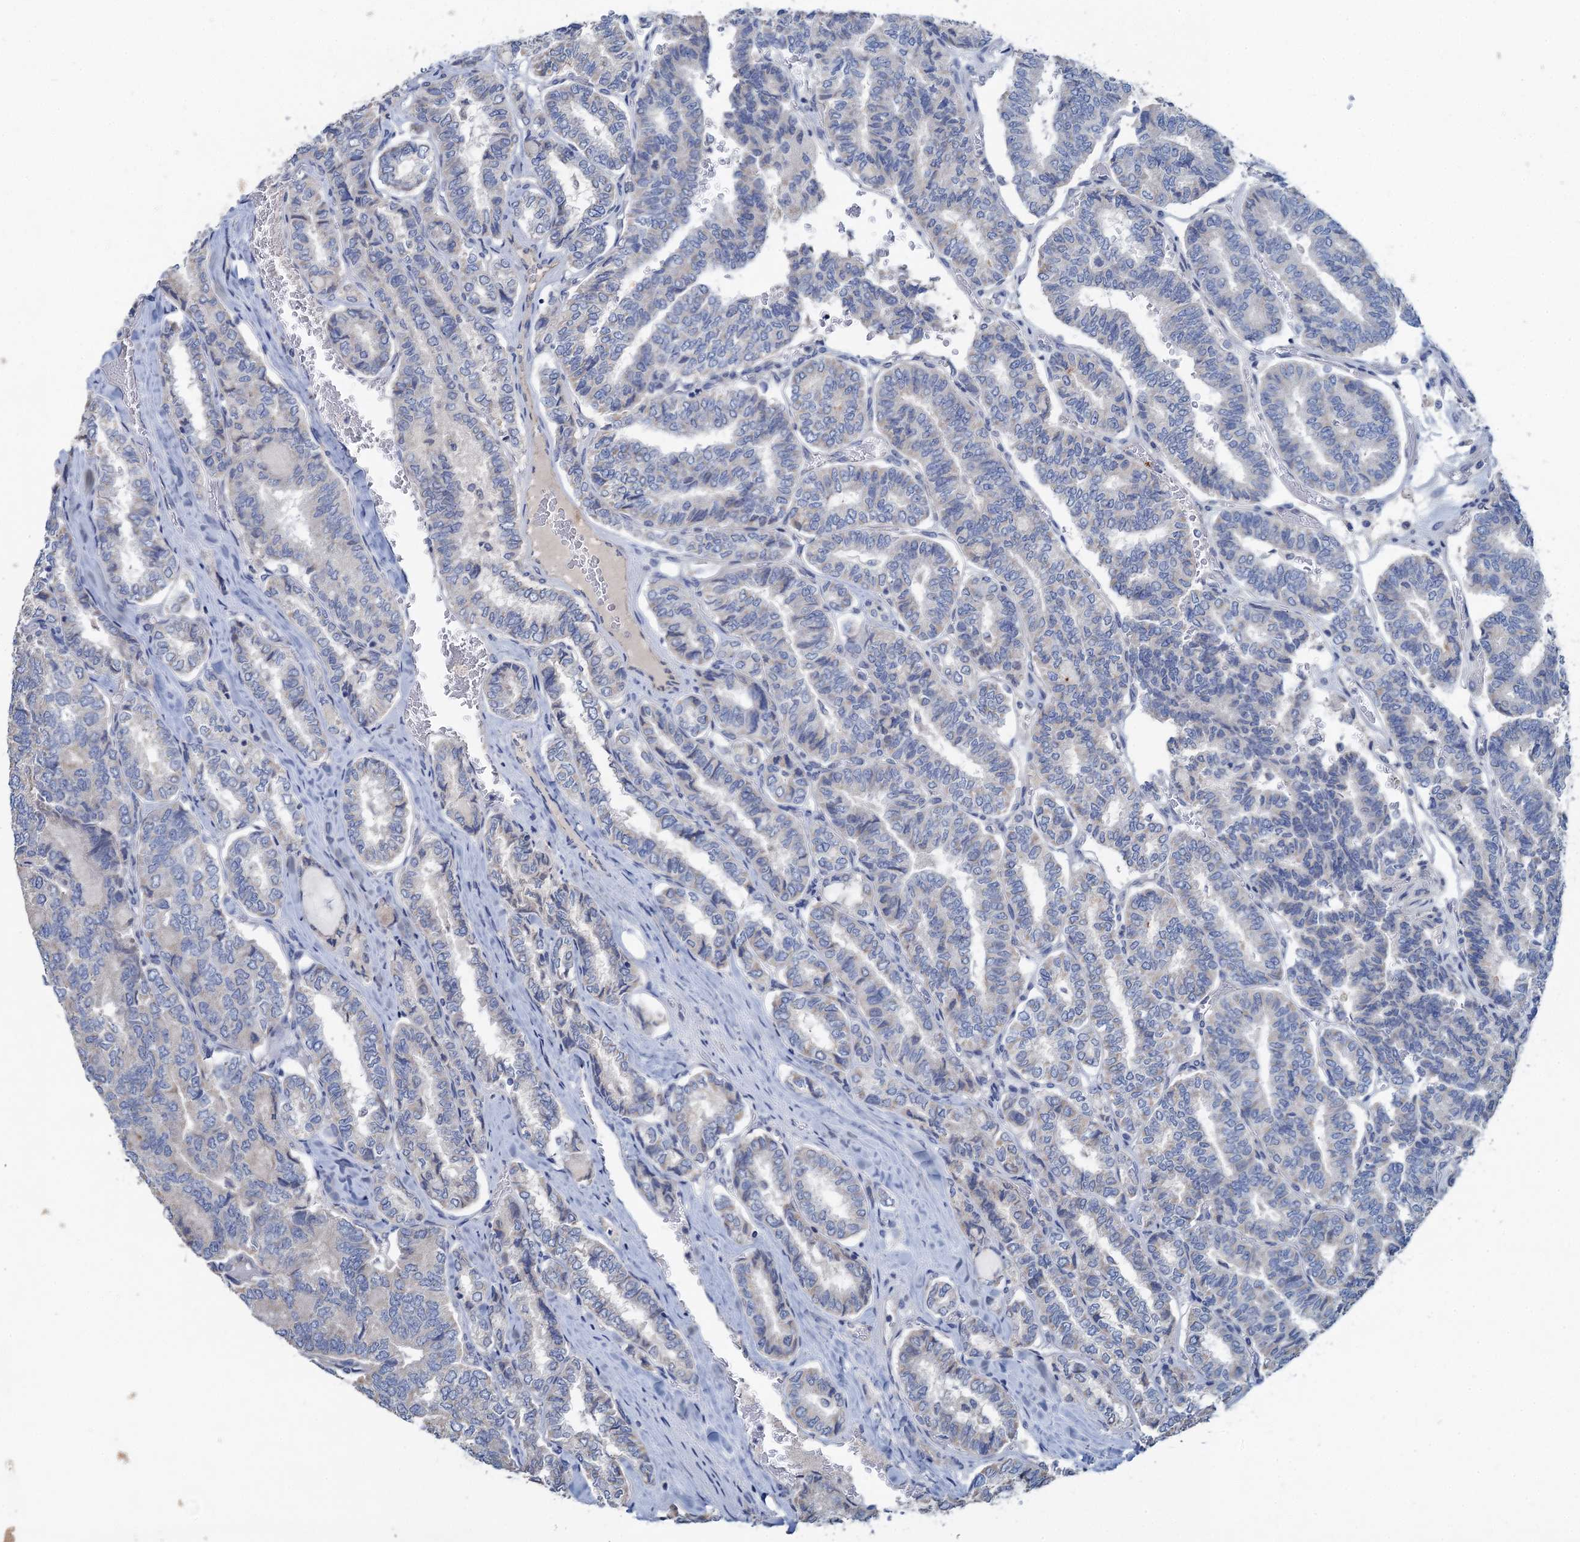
{"staining": {"intensity": "negative", "quantity": "none", "location": "none"}, "tissue": "thyroid cancer", "cell_type": "Tumor cells", "image_type": "cancer", "snomed": [{"axis": "morphology", "description": "Papillary adenocarcinoma, NOS"}, {"axis": "topography", "description": "Thyroid gland"}], "caption": "Thyroid papillary adenocarcinoma was stained to show a protein in brown. There is no significant staining in tumor cells.", "gene": "PLLP", "patient": {"sex": "female", "age": 35}}